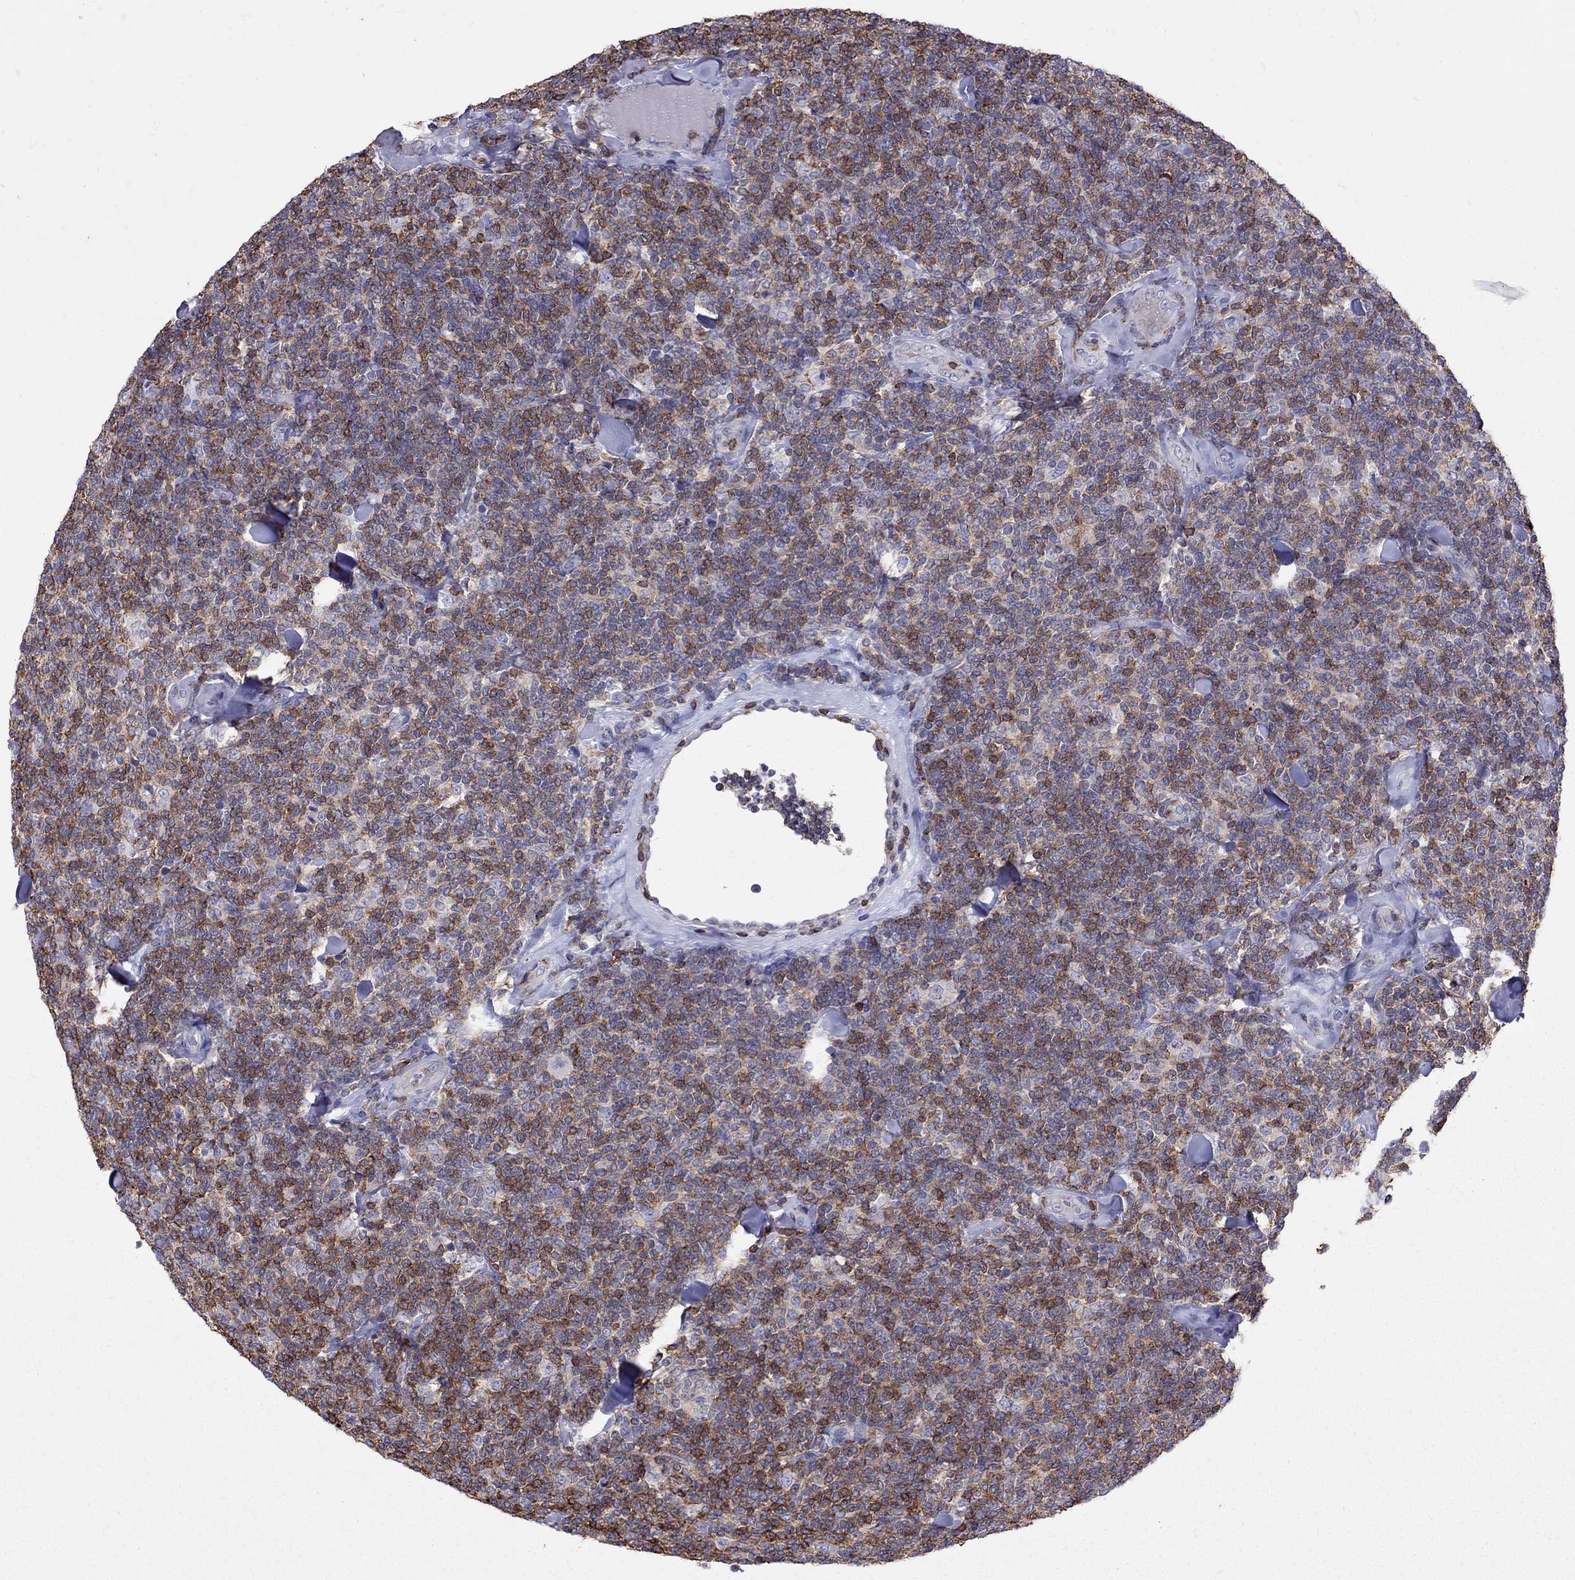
{"staining": {"intensity": "moderate", "quantity": ">75%", "location": "cytoplasmic/membranous"}, "tissue": "lymphoma", "cell_type": "Tumor cells", "image_type": "cancer", "snomed": [{"axis": "morphology", "description": "Malignant lymphoma, non-Hodgkin's type, Low grade"}, {"axis": "topography", "description": "Lymph node"}], "caption": "Lymphoma stained for a protein displays moderate cytoplasmic/membranous positivity in tumor cells.", "gene": "MND1", "patient": {"sex": "female", "age": 56}}